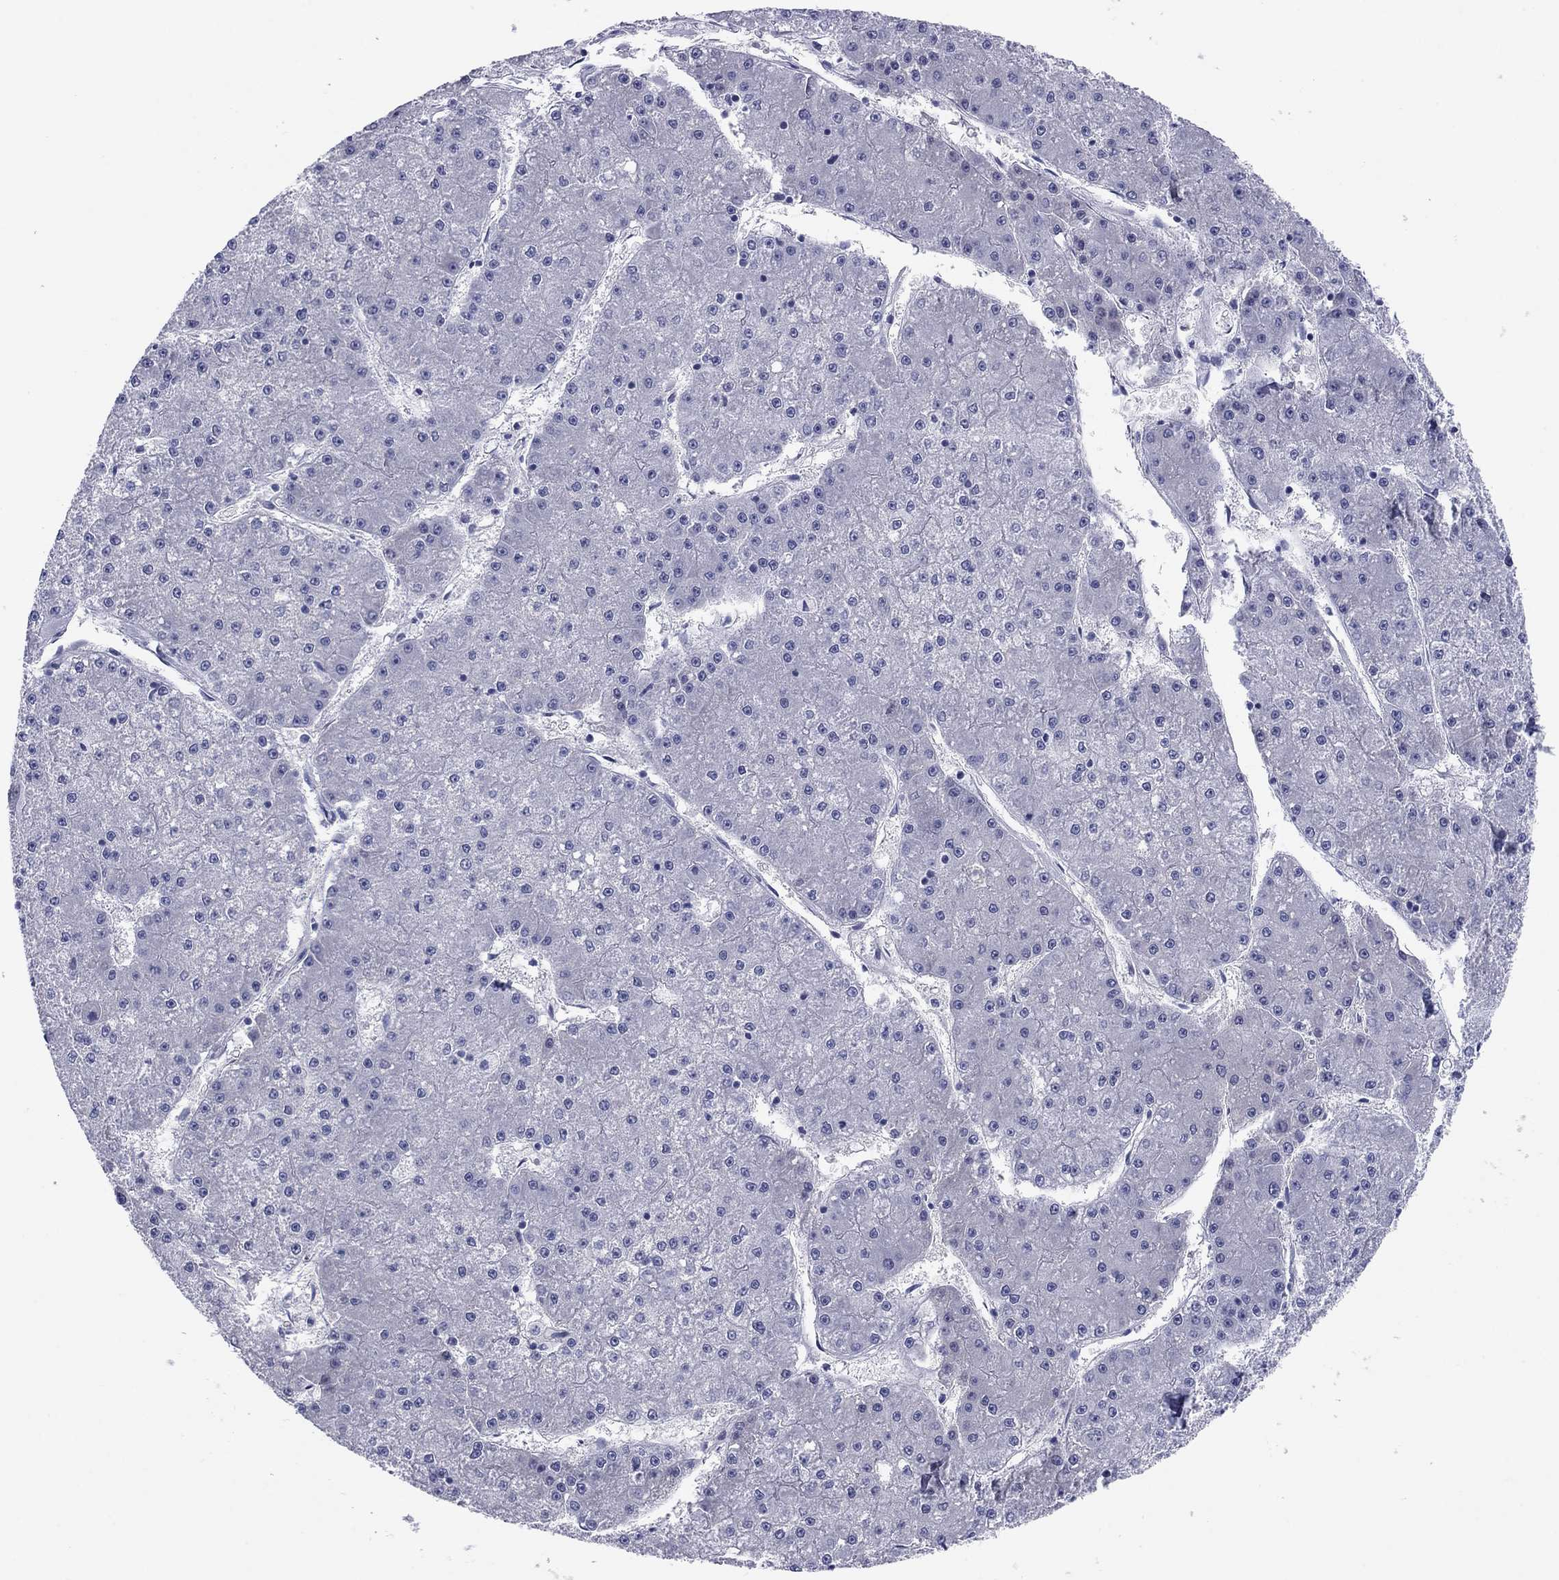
{"staining": {"intensity": "negative", "quantity": "none", "location": "none"}, "tissue": "liver cancer", "cell_type": "Tumor cells", "image_type": "cancer", "snomed": [{"axis": "morphology", "description": "Carcinoma, Hepatocellular, NOS"}, {"axis": "topography", "description": "Liver"}], "caption": "DAB (3,3'-diaminobenzidine) immunohistochemical staining of human liver cancer (hepatocellular carcinoma) demonstrates no significant staining in tumor cells. (Stains: DAB immunohistochemistry with hematoxylin counter stain, Microscopy: brightfield microscopy at high magnification).", "gene": "KCNH1", "patient": {"sex": "male", "age": 73}}